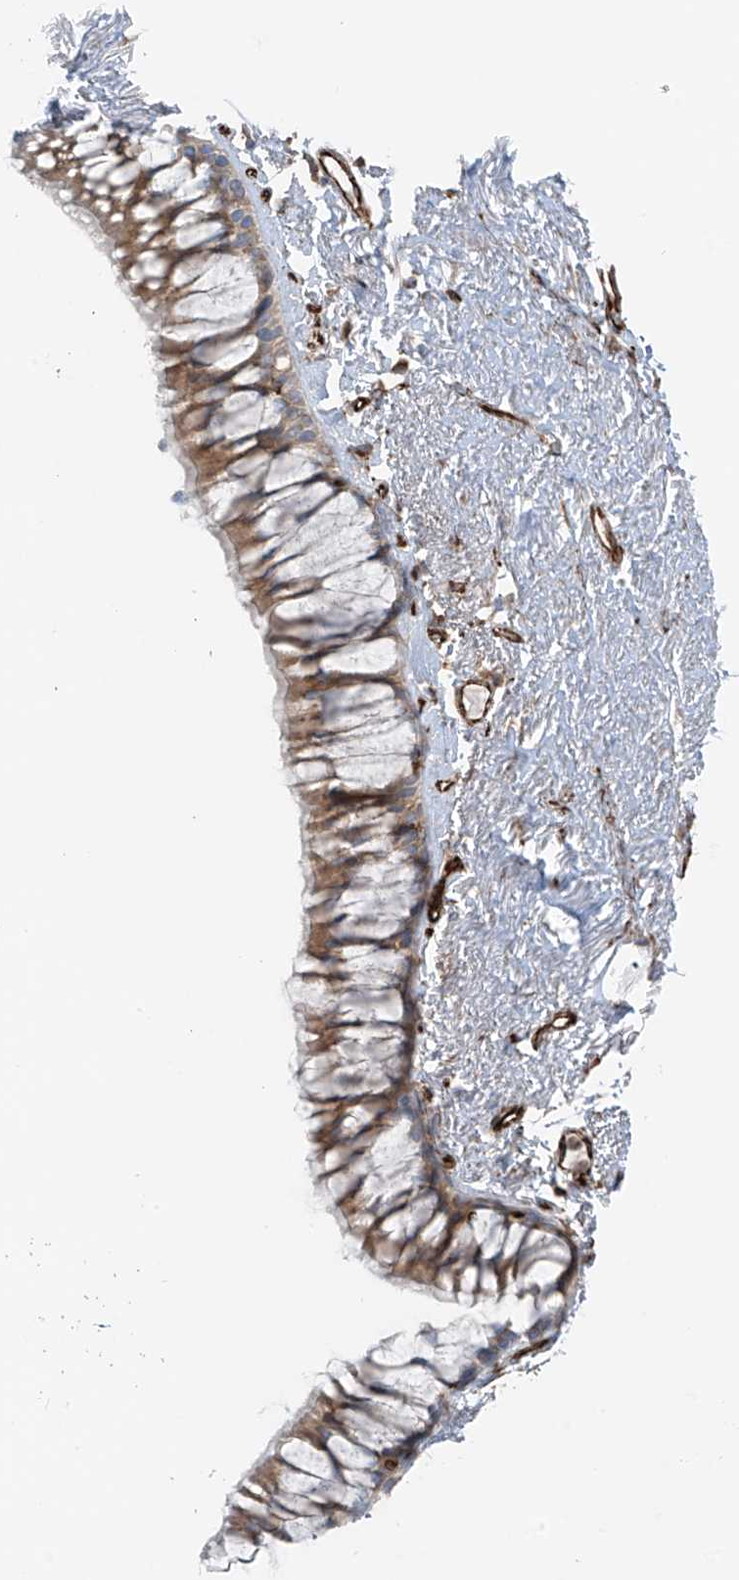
{"staining": {"intensity": "moderate", "quantity": ">75%", "location": "cytoplasmic/membranous"}, "tissue": "bronchus", "cell_type": "Respiratory epithelial cells", "image_type": "normal", "snomed": [{"axis": "morphology", "description": "Normal tissue, NOS"}, {"axis": "topography", "description": "Cartilage tissue"}, {"axis": "topography", "description": "Bronchus"}], "caption": "Immunohistochemistry (IHC) image of normal human bronchus stained for a protein (brown), which reveals medium levels of moderate cytoplasmic/membranous staining in about >75% of respiratory epithelial cells.", "gene": "ERLEC1", "patient": {"sex": "female", "age": 73}}